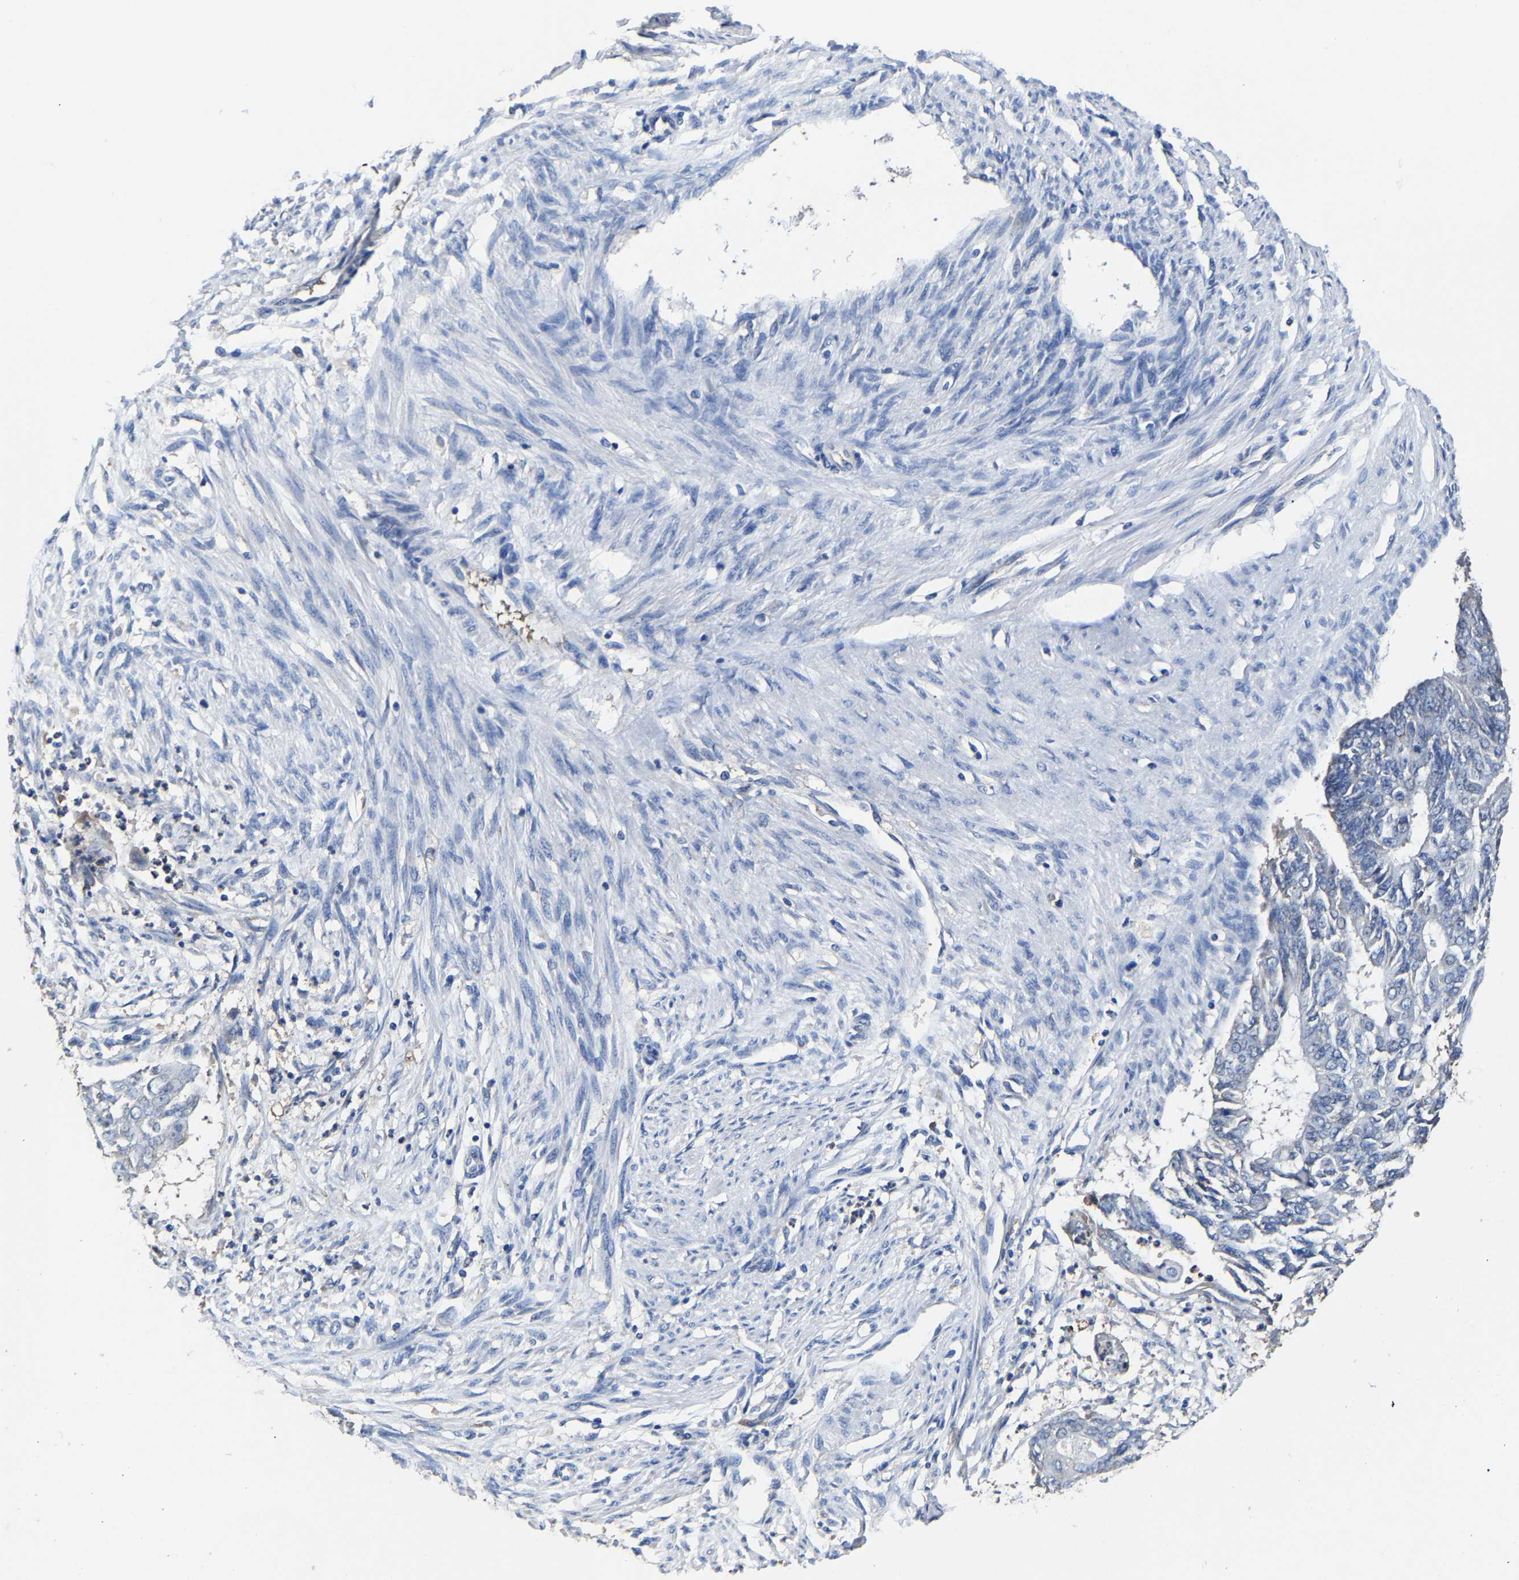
{"staining": {"intensity": "negative", "quantity": "none", "location": "none"}, "tissue": "endometrial cancer", "cell_type": "Tumor cells", "image_type": "cancer", "snomed": [{"axis": "morphology", "description": "Adenocarcinoma, NOS"}, {"axis": "topography", "description": "Endometrium"}], "caption": "DAB immunohistochemical staining of human endometrial adenocarcinoma reveals no significant staining in tumor cells. Brightfield microscopy of IHC stained with DAB (3,3'-diaminobenzidine) (brown) and hematoxylin (blue), captured at high magnification.", "gene": "EBAG9", "patient": {"sex": "female", "age": 32}}